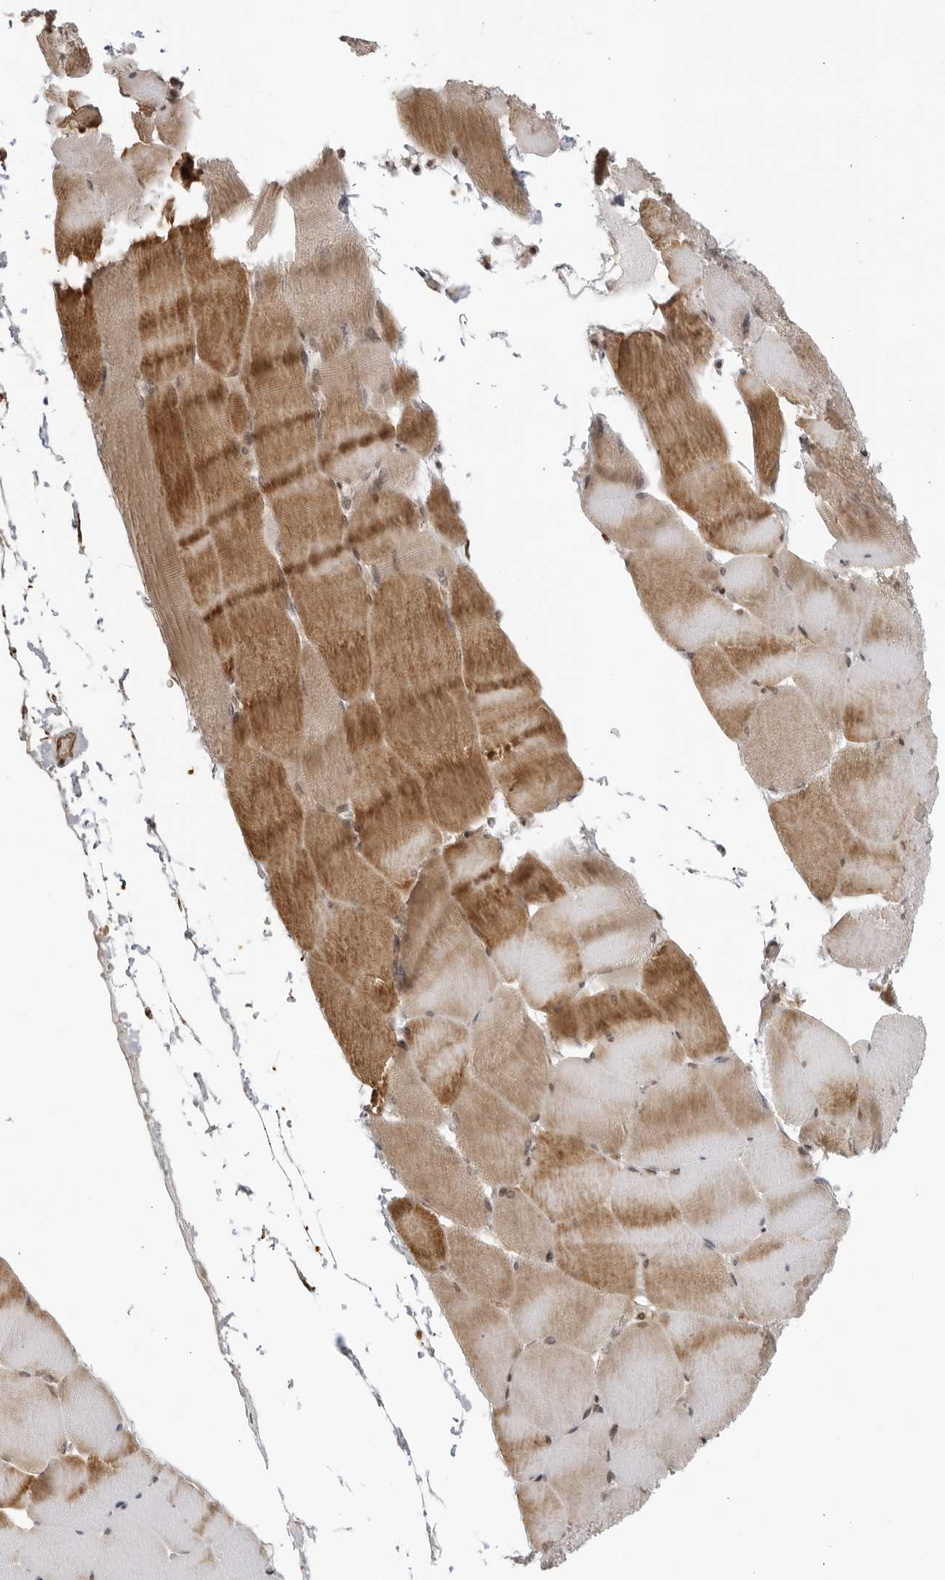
{"staining": {"intensity": "moderate", "quantity": ">75%", "location": "cytoplasmic/membranous"}, "tissue": "skeletal muscle", "cell_type": "Myocytes", "image_type": "normal", "snomed": [{"axis": "morphology", "description": "Normal tissue, NOS"}, {"axis": "topography", "description": "Skeletal muscle"}], "caption": "The micrograph exhibits staining of unremarkable skeletal muscle, revealing moderate cytoplasmic/membranous protein expression (brown color) within myocytes. (Stains: DAB (3,3'-diaminobenzidine) in brown, nuclei in blue, Microscopy: brightfield microscopy at high magnification).", "gene": "TCF21", "patient": {"sex": "male", "age": 62}}